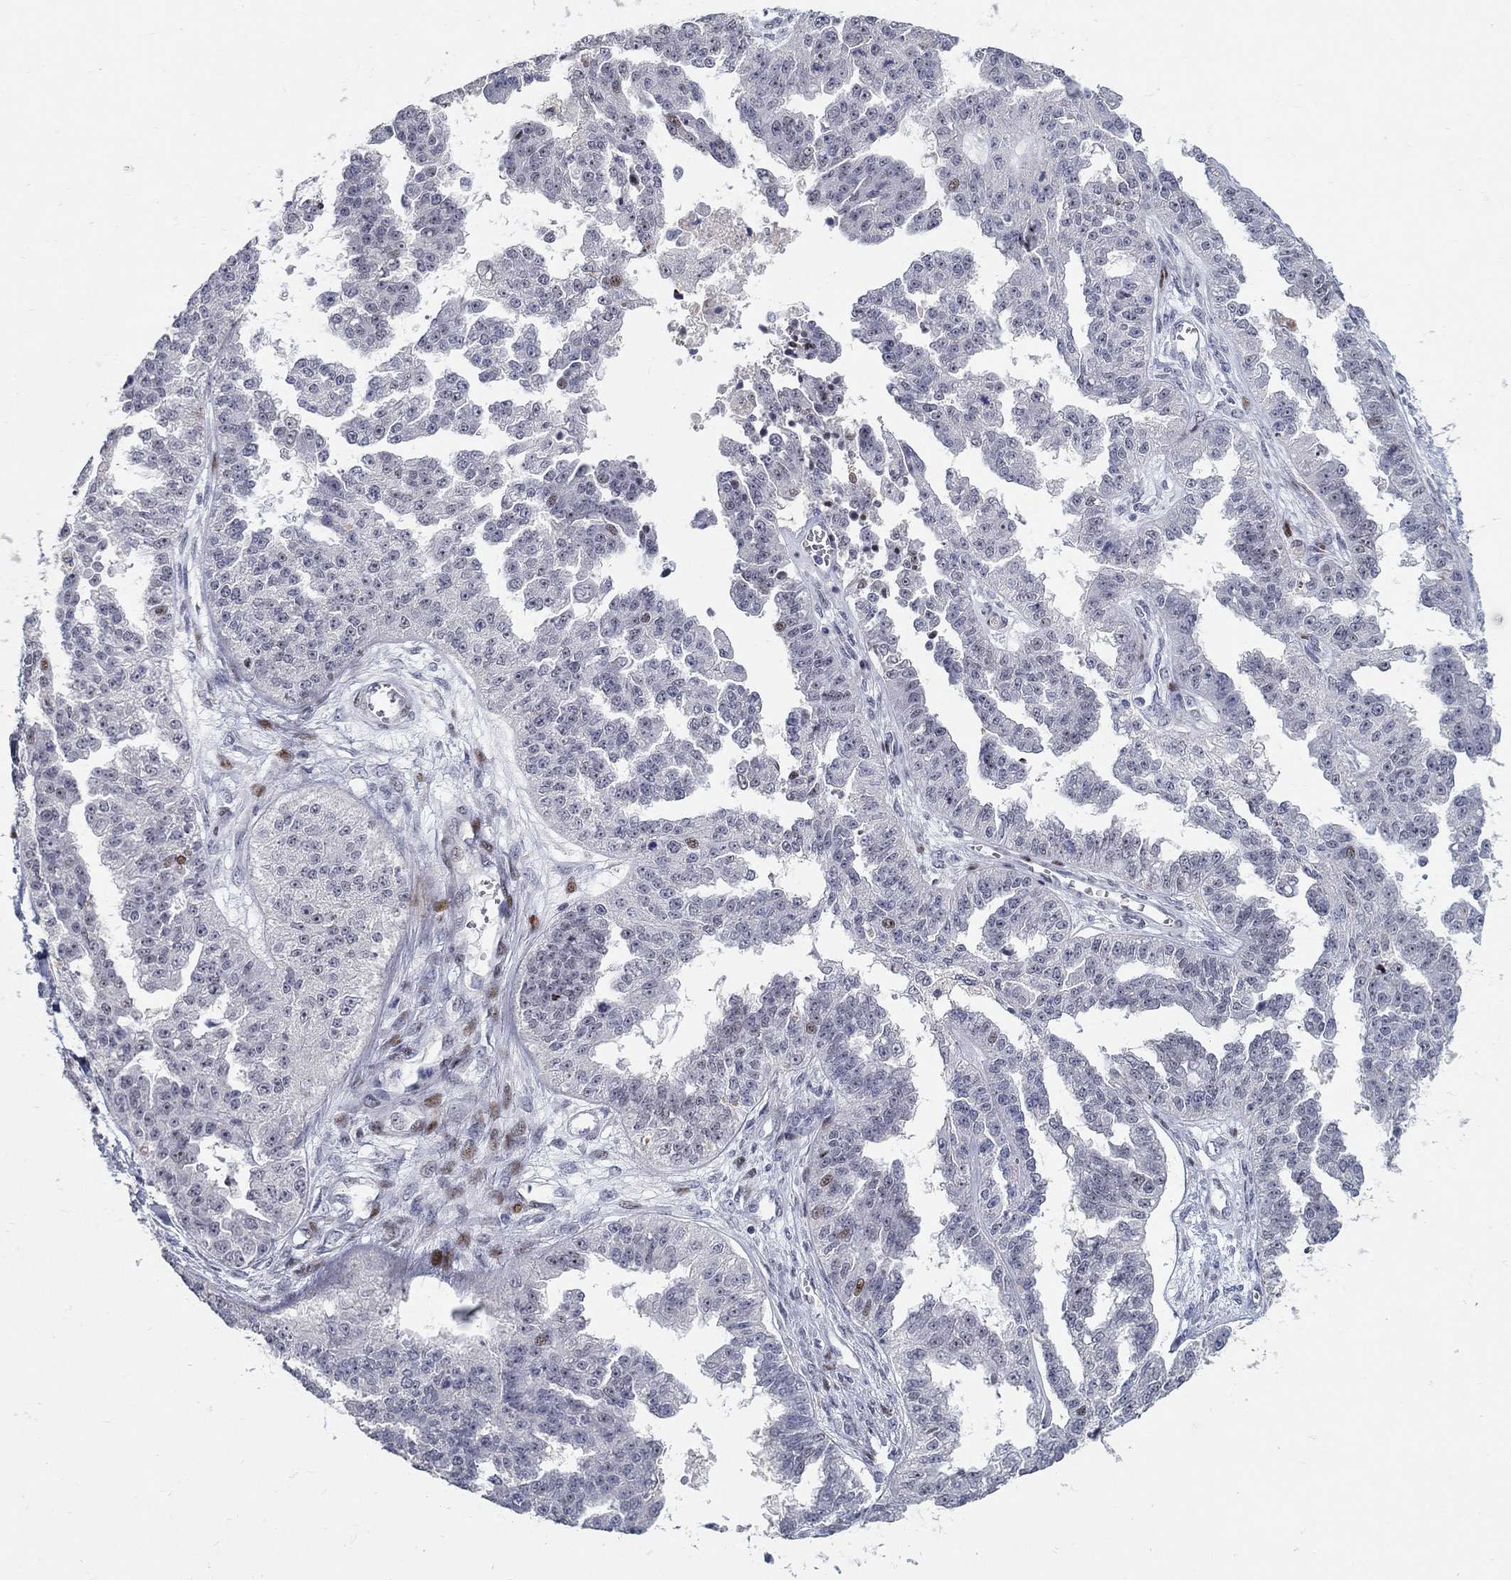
{"staining": {"intensity": "moderate", "quantity": "<25%", "location": "nuclear"}, "tissue": "ovarian cancer", "cell_type": "Tumor cells", "image_type": "cancer", "snomed": [{"axis": "morphology", "description": "Cystadenocarcinoma, serous, NOS"}, {"axis": "topography", "description": "Ovary"}], "caption": "This image exhibits IHC staining of human ovarian cancer (serous cystadenocarcinoma), with low moderate nuclear staining in about <25% of tumor cells.", "gene": "RAPGEF5", "patient": {"sex": "female", "age": 58}}